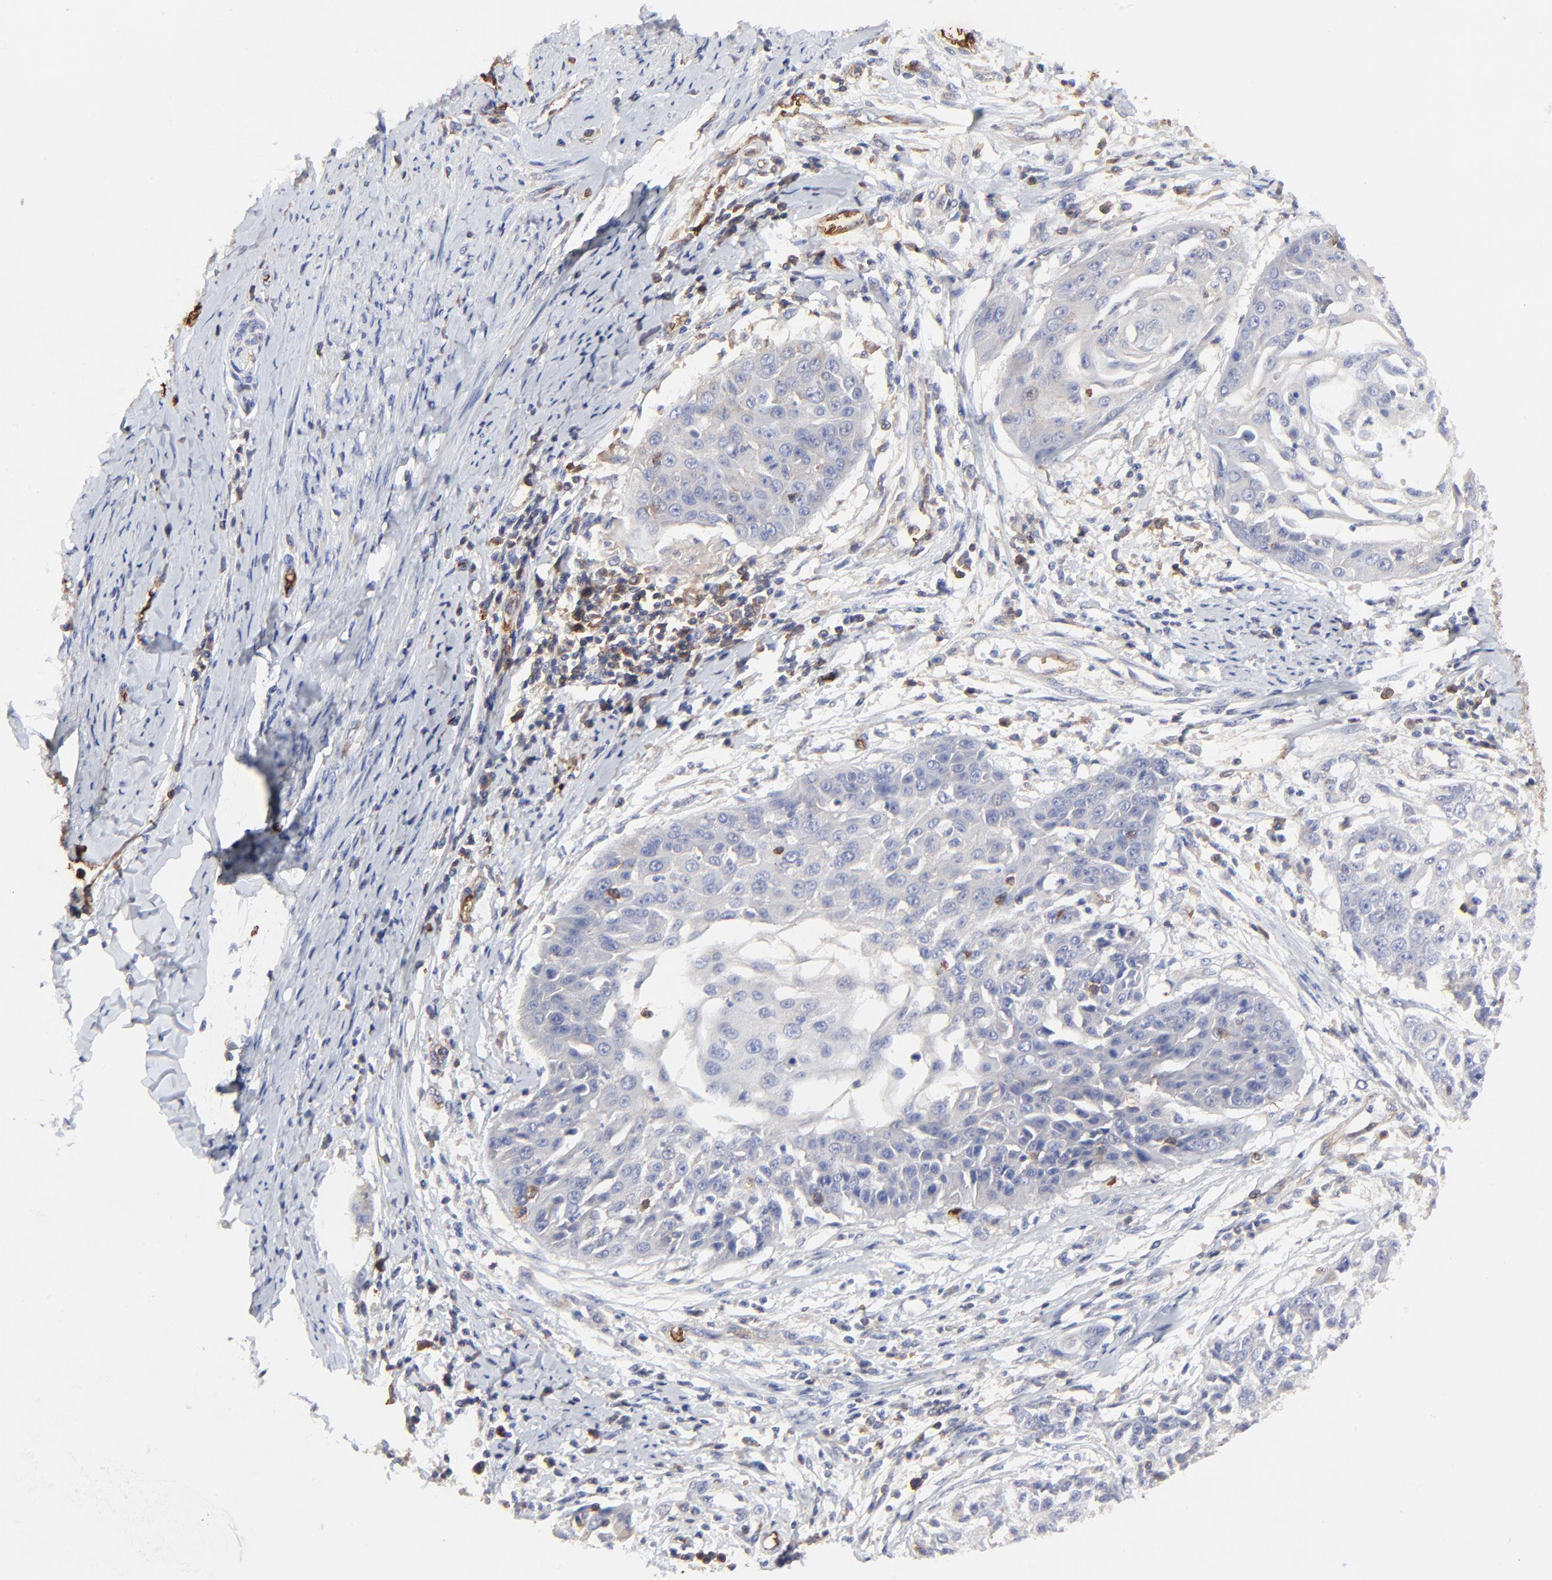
{"staining": {"intensity": "negative", "quantity": "none", "location": "none"}, "tissue": "cervical cancer", "cell_type": "Tumor cells", "image_type": "cancer", "snomed": [{"axis": "morphology", "description": "Squamous cell carcinoma, NOS"}, {"axis": "topography", "description": "Cervix"}], "caption": "This is an IHC photomicrograph of human cervical squamous cell carcinoma. There is no staining in tumor cells.", "gene": "PAG1", "patient": {"sex": "female", "age": 64}}